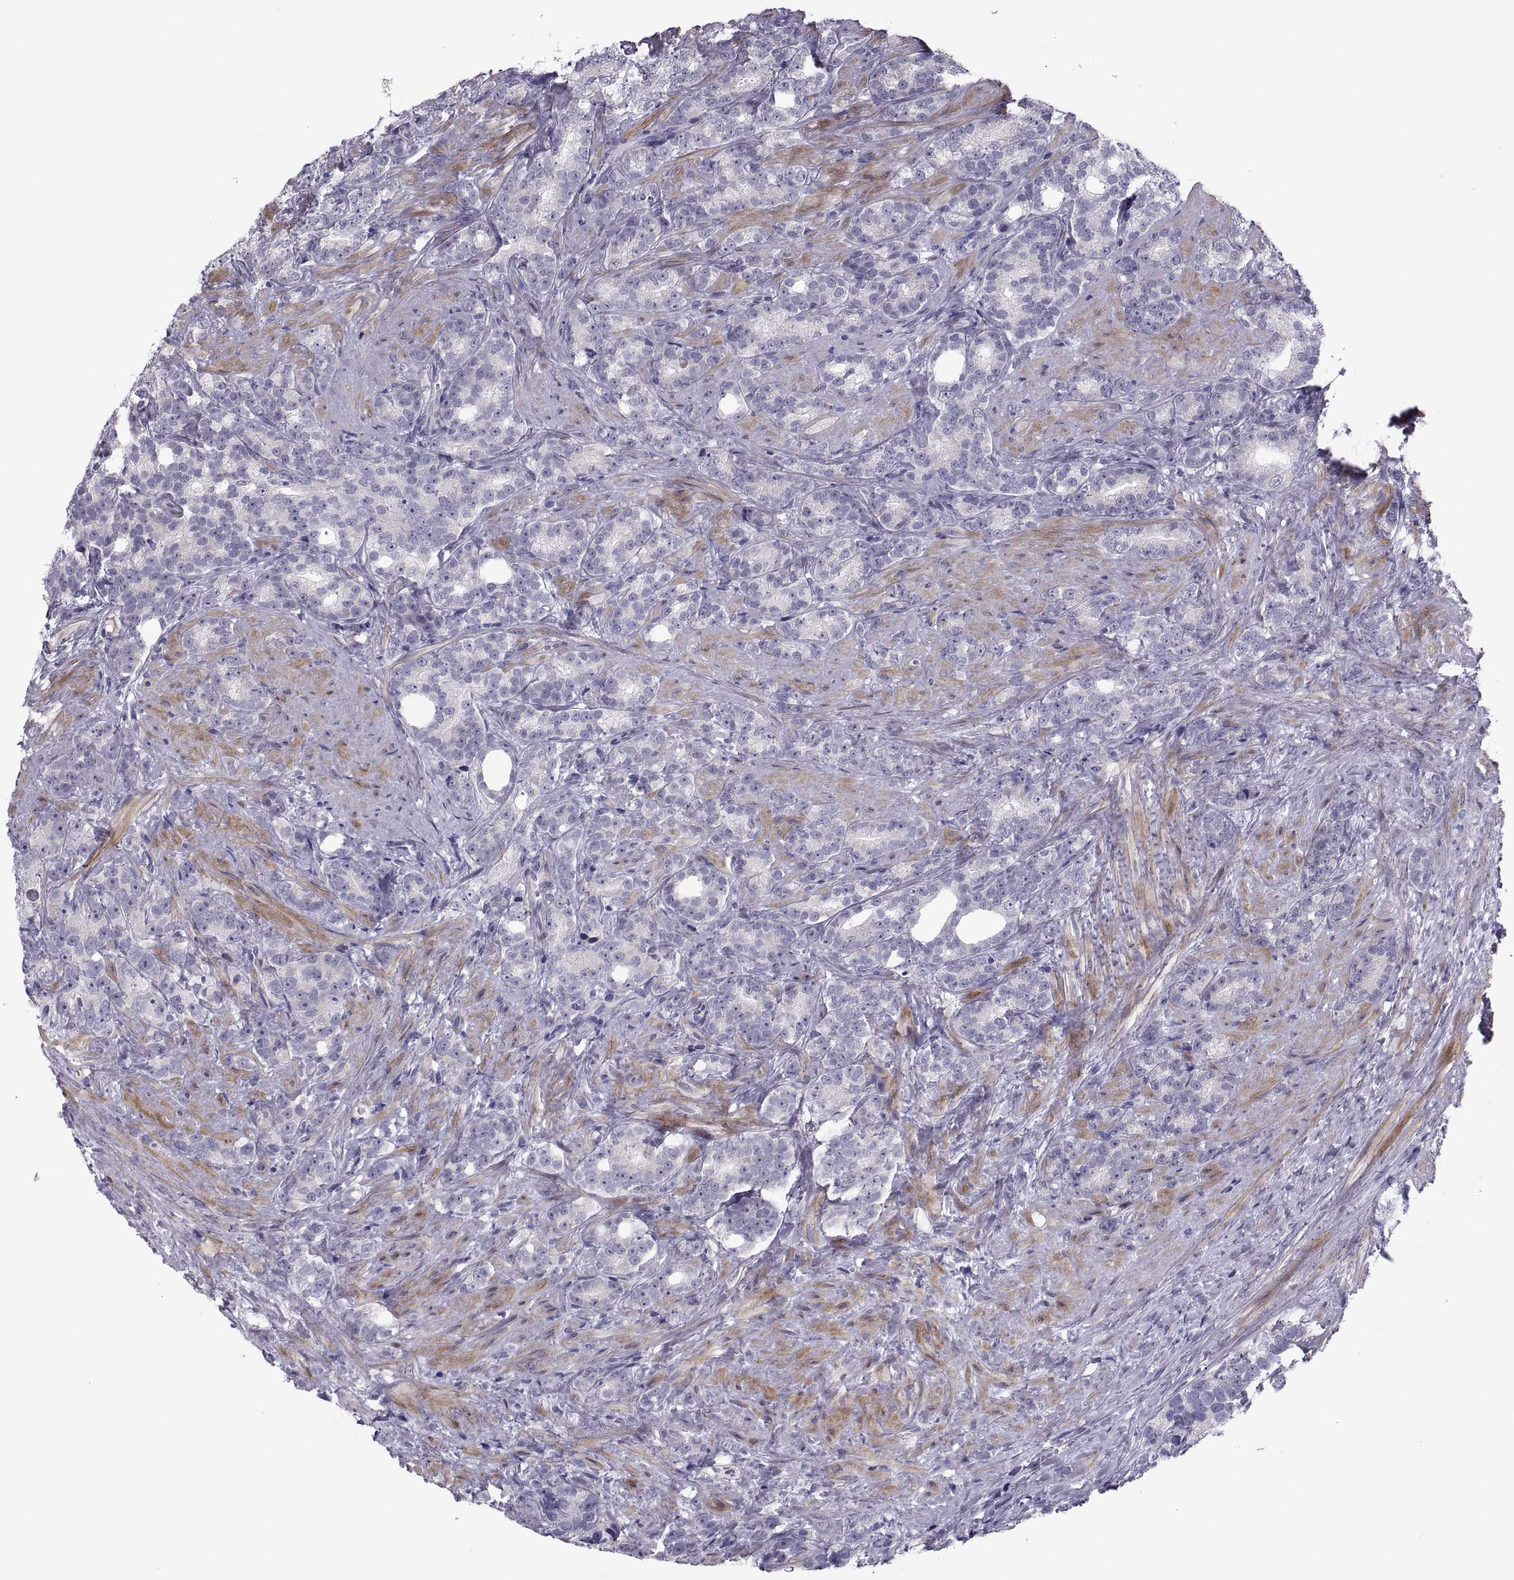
{"staining": {"intensity": "negative", "quantity": "none", "location": "none"}, "tissue": "prostate cancer", "cell_type": "Tumor cells", "image_type": "cancer", "snomed": [{"axis": "morphology", "description": "Adenocarcinoma, High grade"}, {"axis": "topography", "description": "Prostate"}], "caption": "An image of human prostate cancer is negative for staining in tumor cells.", "gene": "PDZRN4", "patient": {"sex": "male", "age": 90}}